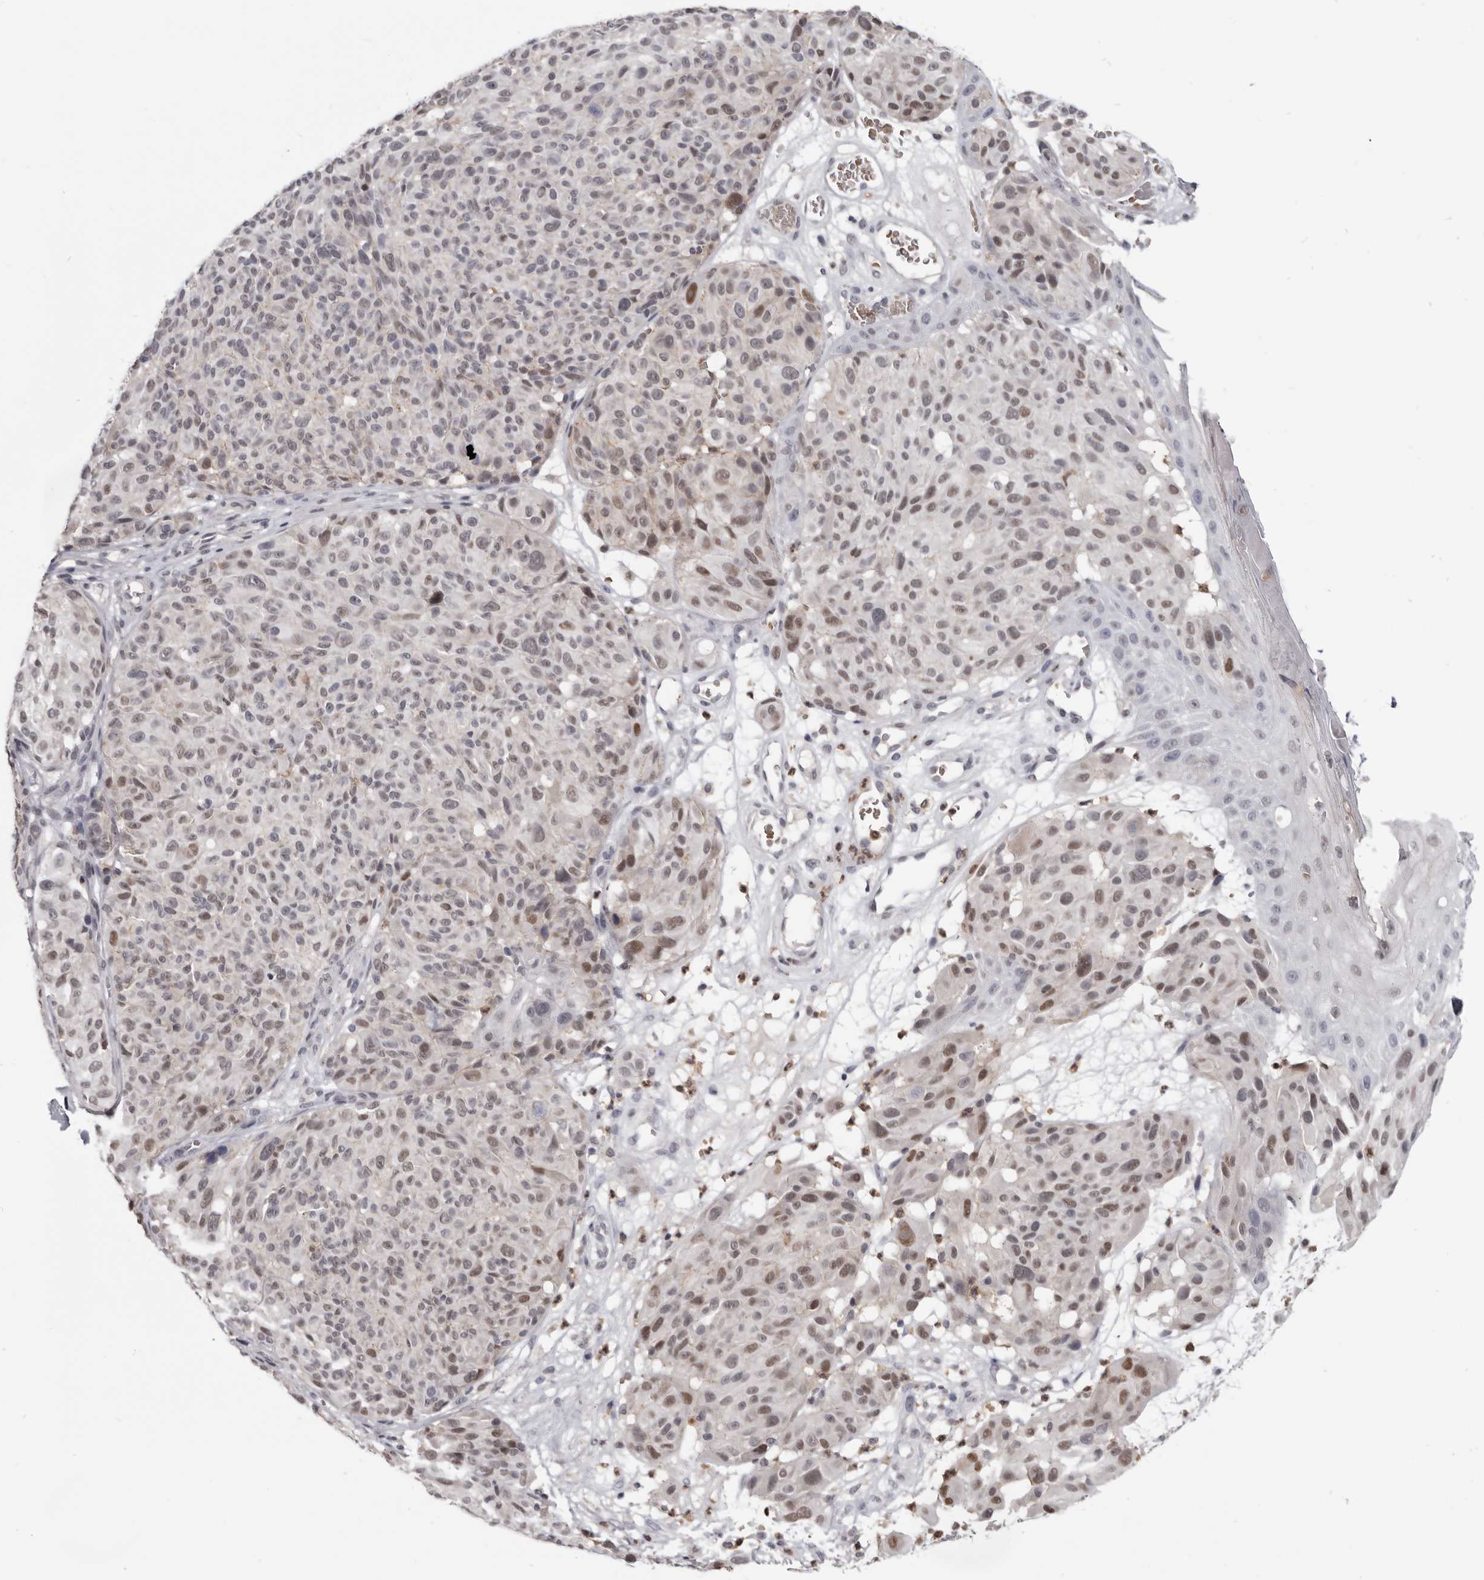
{"staining": {"intensity": "moderate", "quantity": "<25%", "location": "nuclear"}, "tissue": "melanoma", "cell_type": "Tumor cells", "image_type": "cancer", "snomed": [{"axis": "morphology", "description": "Malignant melanoma, NOS"}, {"axis": "topography", "description": "Skin"}], "caption": "Malignant melanoma tissue shows moderate nuclear staining in about <25% of tumor cells", "gene": "CGN", "patient": {"sex": "male", "age": 83}}